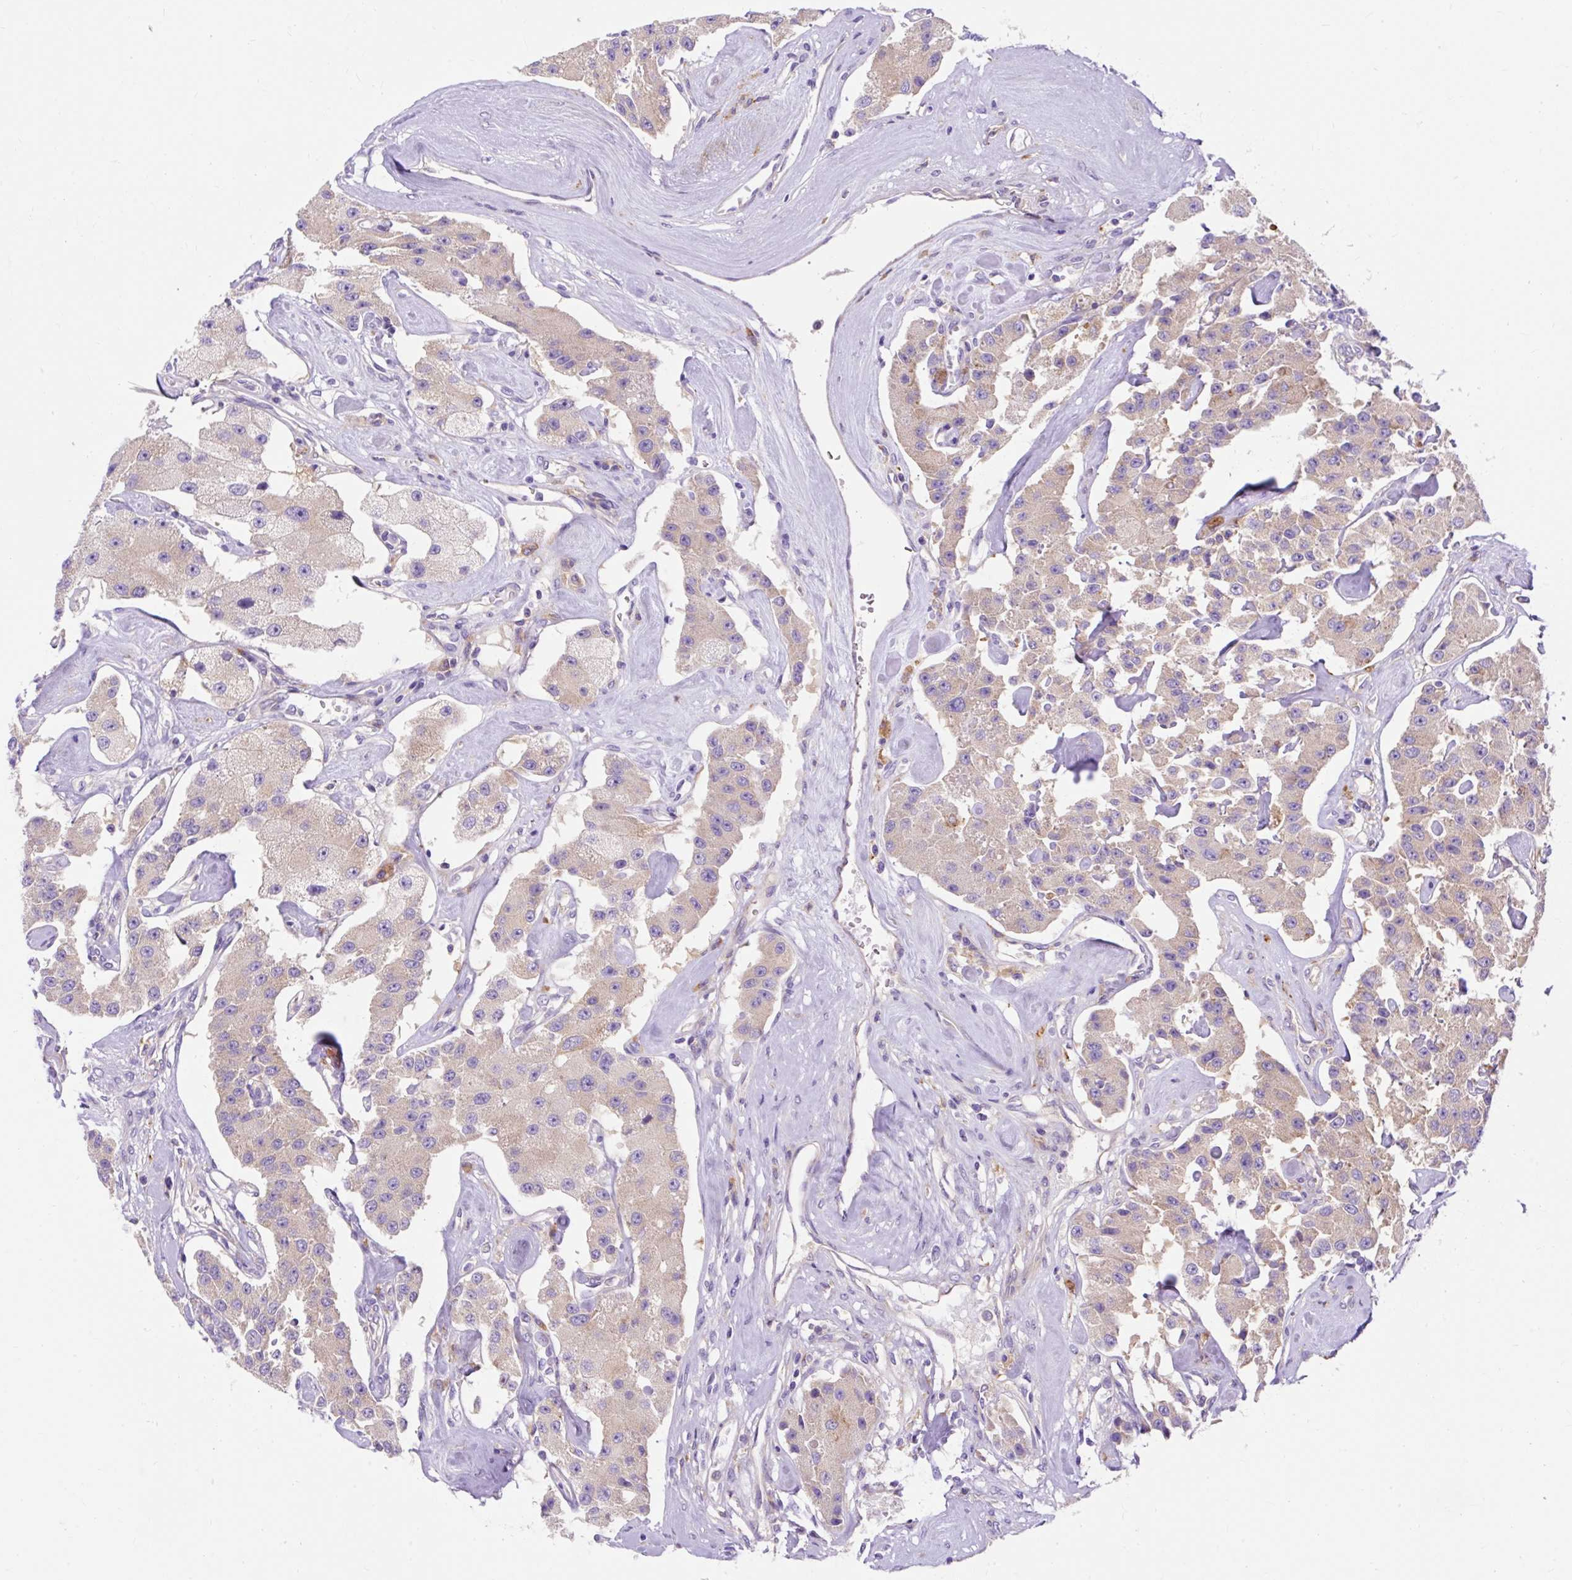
{"staining": {"intensity": "negative", "quantity": "none", "location": "none"}, "tissue": "carcinoid", "cell_type": "Tumor cells", "image_type": "cancer", "snomed": [{"axis": "morphology", "description": "Carcinoid, malignant, NOS"}, {"axis": "topography", "description": "Pancreas"}], "caption": "IHC photomicrograph of neoplastic tissue: carcinoid (malignant) stained with DAB exhibits no significant protein expression in tumor cells. (DAB IHC, high magnification).", "gene": "OR4K15", "patient": {"sex": "male", "age": 41}}